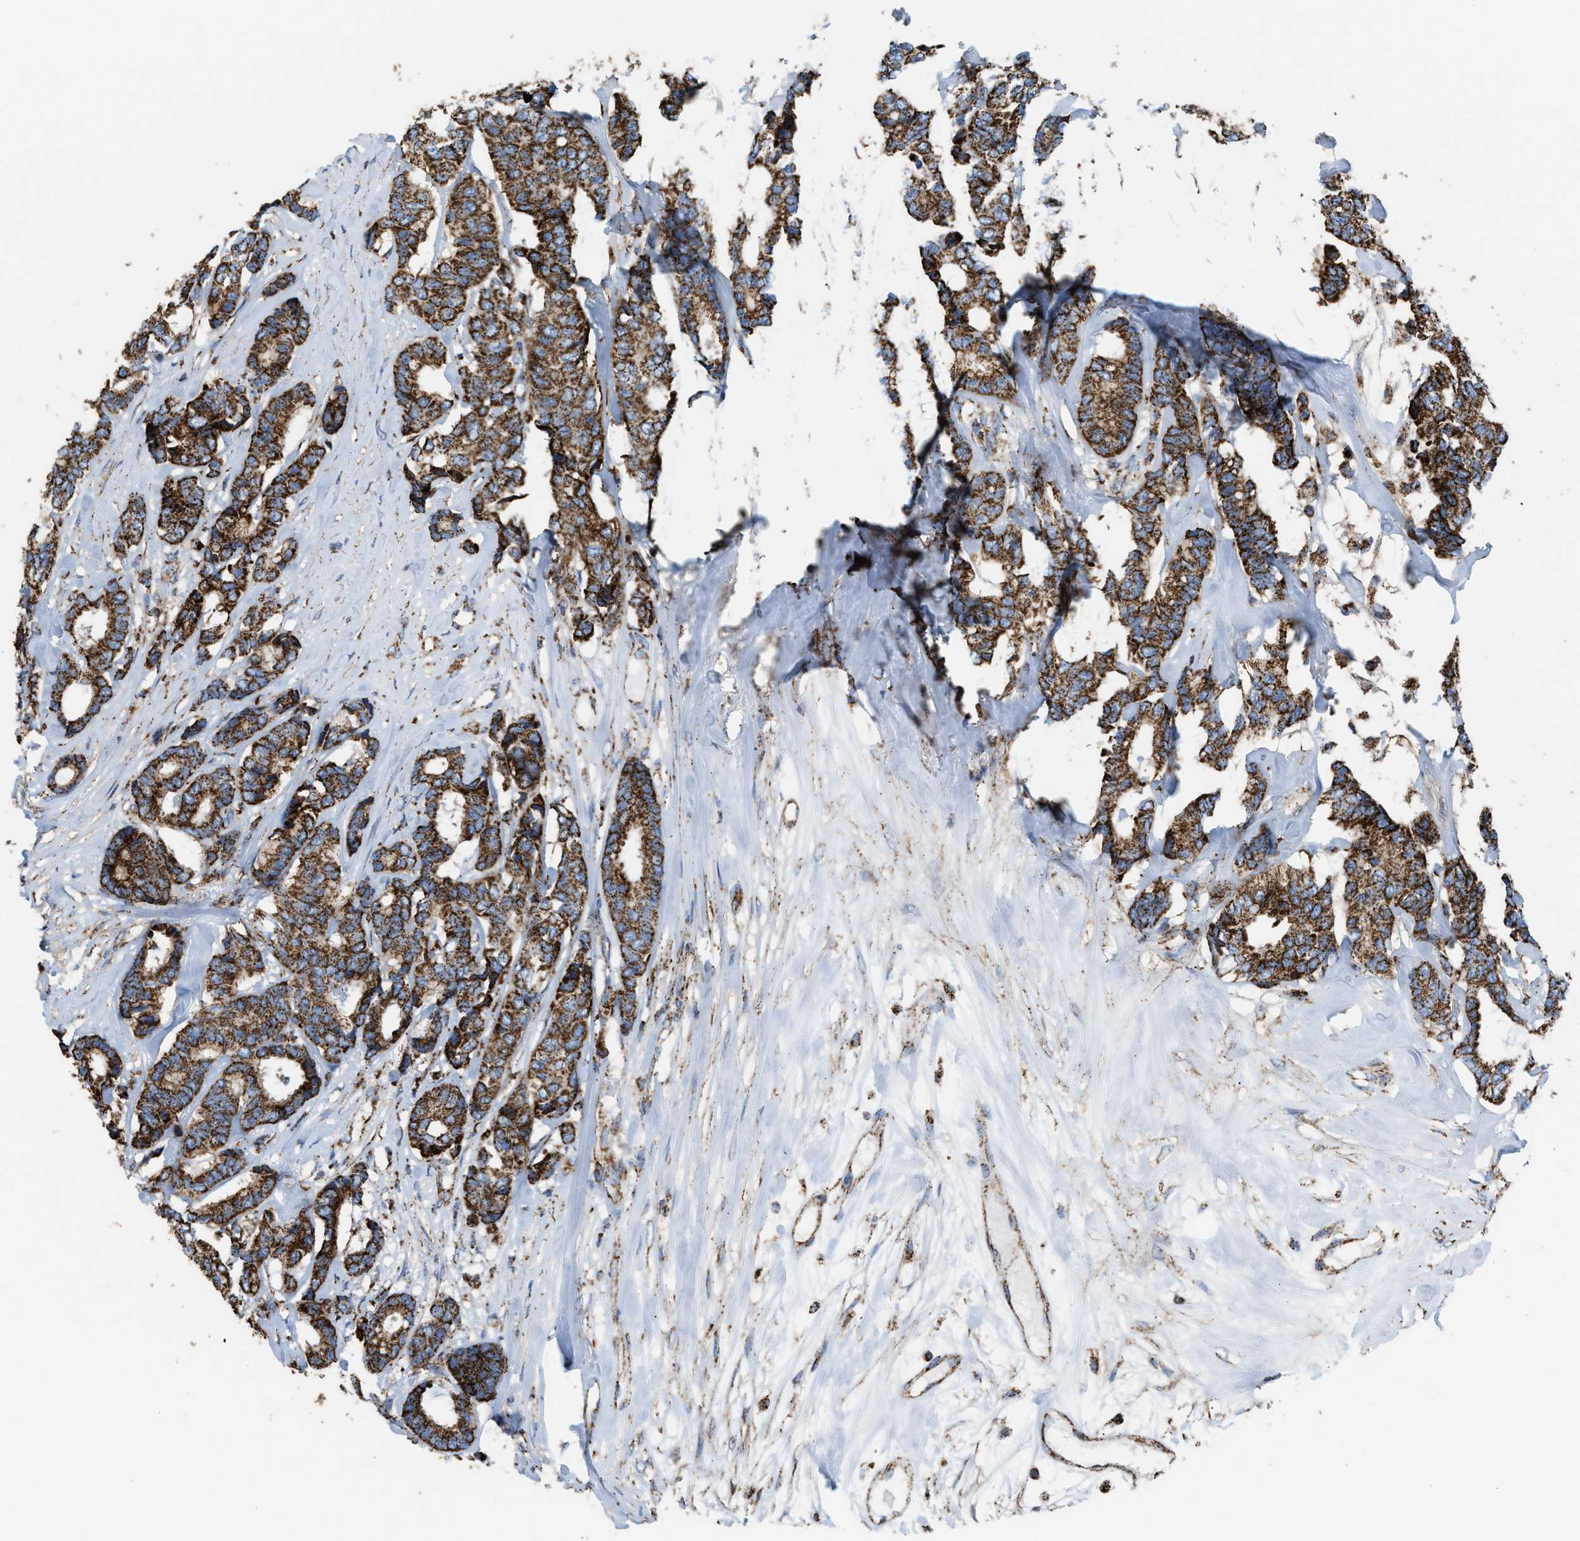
{"staining": {"intensity": "strong", "quantity": ">75%", "location": "cytoplasmic/membranous"}, "tissue": "breast cancer", "cell_type": "Tumor cells", "image_type": "cancer", "snomed": [{"axis": "morphology", "description": "Duct carcinoma"}, {"axis": "topography", "description": "Breast"}], "caption": "An immunohistochemistry (IHC) histopathology image of tumor tissue is shown. Protein staining in brown highlights strong cytoplasmic/membranous positivity in breast cancer (invasive ductal carcinoma) within tumor cells. Nuclei are stained in blue.", "gene": "ECHS1", "patient": {"sex": "female", "age": 87}}